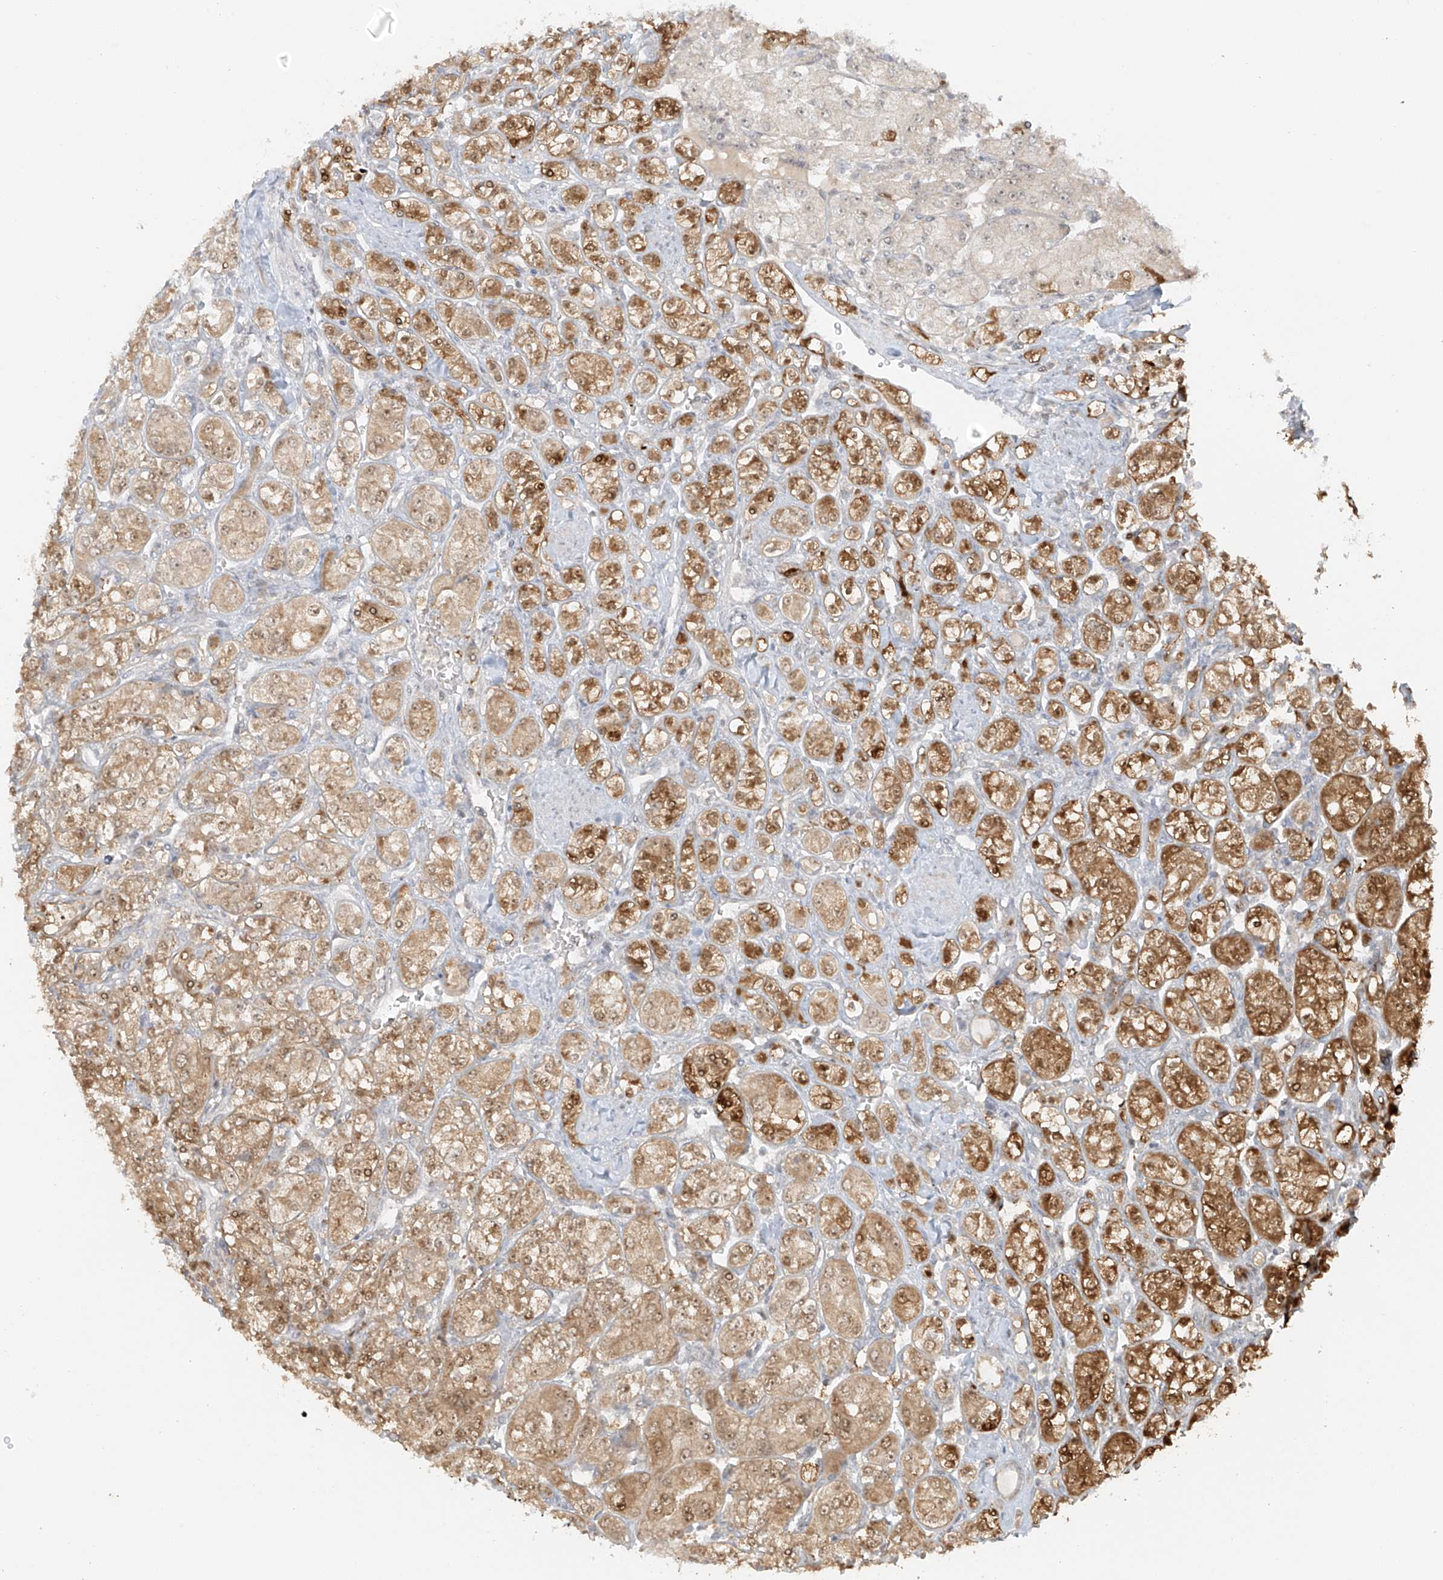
{"staining": {"intensity": "moderate", "quantity": ">75%", "location": "cytoplasmic/membranous"}, "tissue": "renal cancer", "cell_type": "Tumor cells", "image_type": "cancer", "snomed": [{"axis": "morphology", "description": "Adenocarcinoma, NOS"}, {"axis": "topography", "description": "Kidney"}], "caption": "An image showing moderate cytoplasmic/membranous expression in approximately >75% of tumor cells in renal adenocarcinoma, as visualized by brown immunohistochemical staining.", "gene": "MIPEP", "patient": {"sex": "male", "age": 77}}